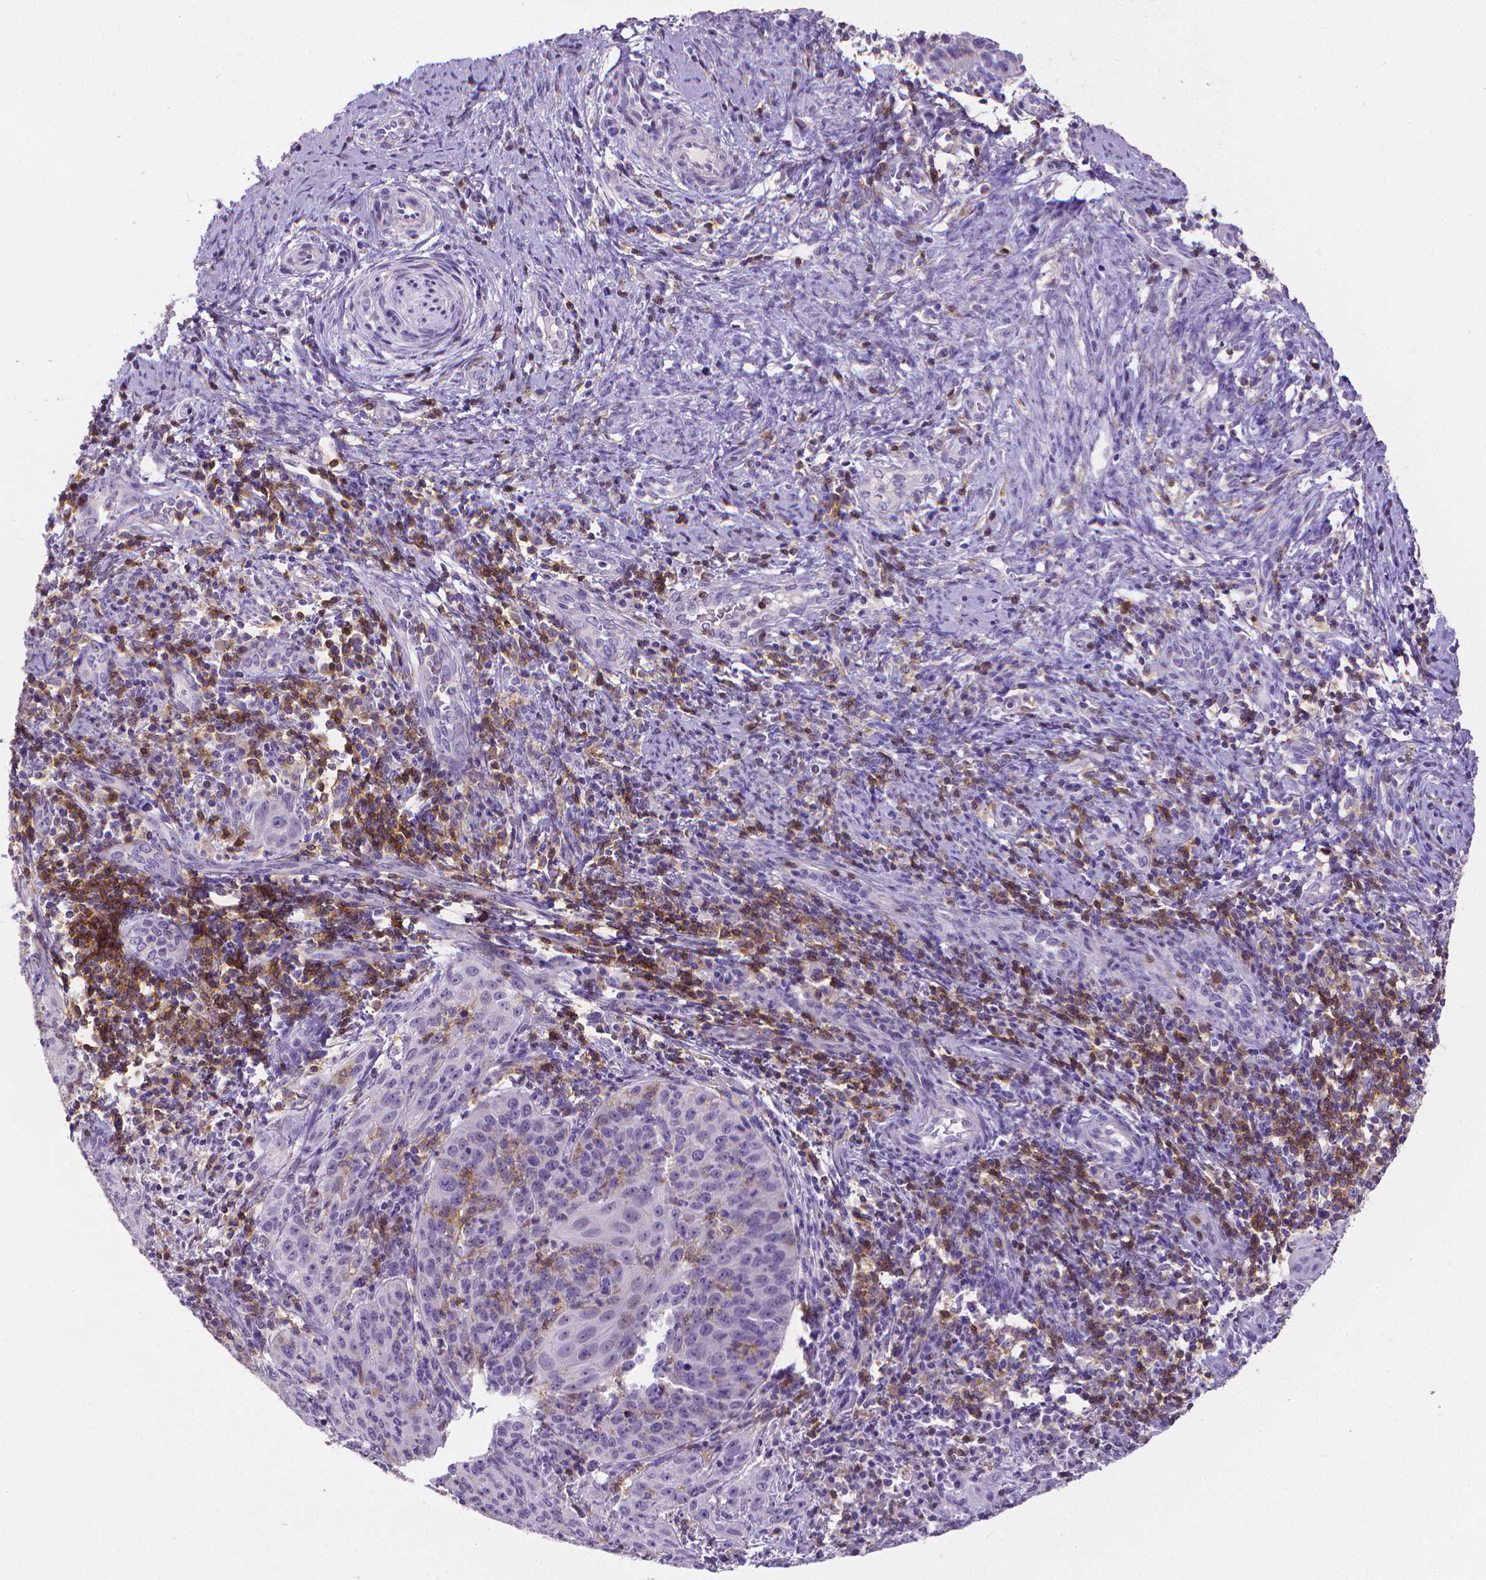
{"staining": {"intensity": "negative", "quantity": "none", "location": "none"}, "tissue": "cervical cancer", "cell_type": "Tumor cells", "image_type": "cancer", "snomed": [{"axis": "morphology", "description": "Squamous cell carcinoma, NOS"}, {"axis": "topography", "description": "Cervix"}], "caption": "Tumor cells show no significant protein positivity in cervical cancer (squamous cell carcinoma).", "gene": "CD4", "patient": {"sex": "female", "age": 30}}